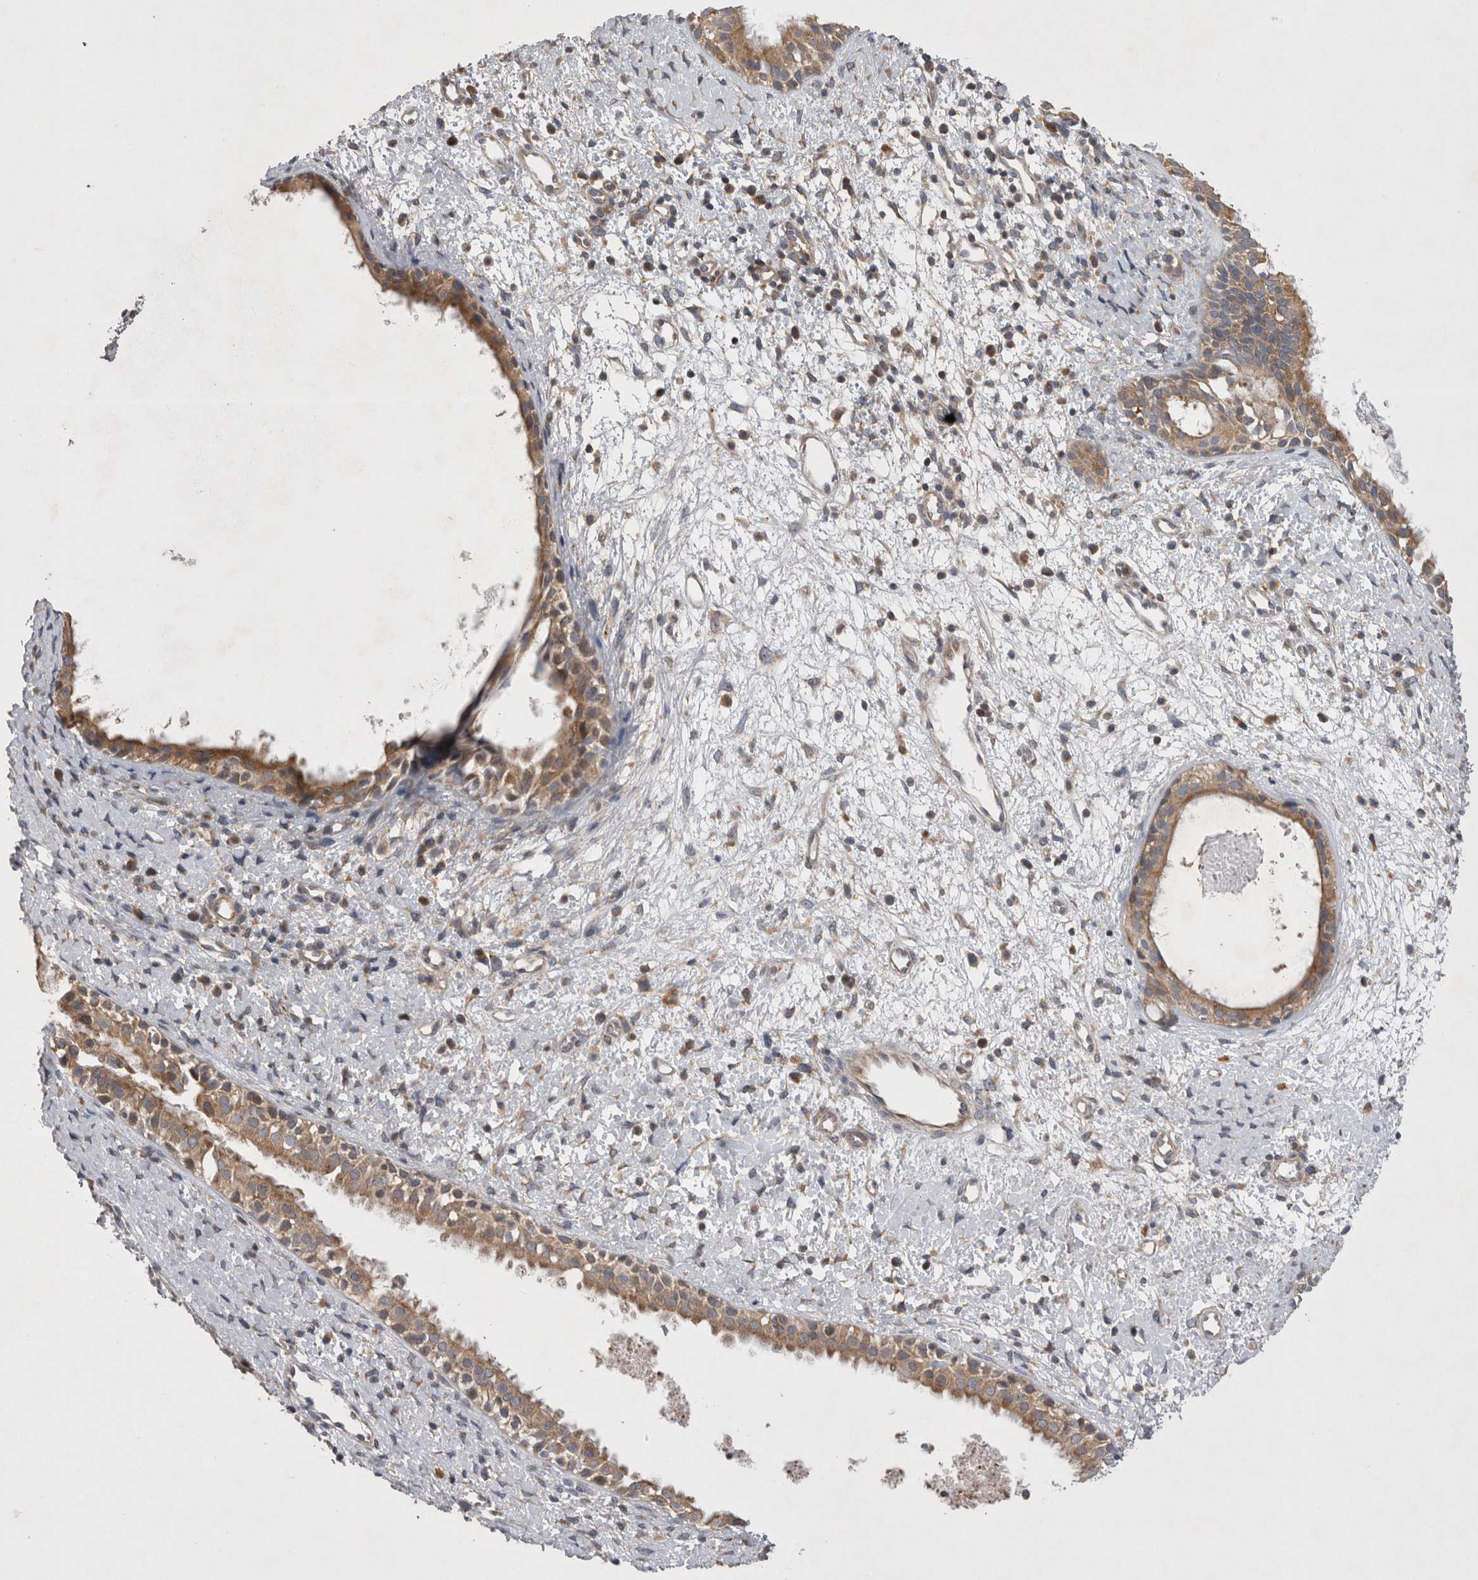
{"staining": {"intensity": "moderate", "quantity": ">75%", "location": "cytoplasmic/membranous"}, "tissue": "nasopharynx", "cell_type": "Respiratory epithelial cells", "image_type": "normal", "snomed": [{"axis": "morphology", "description": "Normal tissue, NOS"}, {"axis": "topography", "description": "Nasopharynx"}], "caption": "Protein expression analysis of unremarkable nasopharynx shows moderate cytoplasmic/membranous expression in approximately >75% of respiratory epithelial cells.", "gene": "TSPOAP1", "patient": {"sex": "male", "age": 22}}